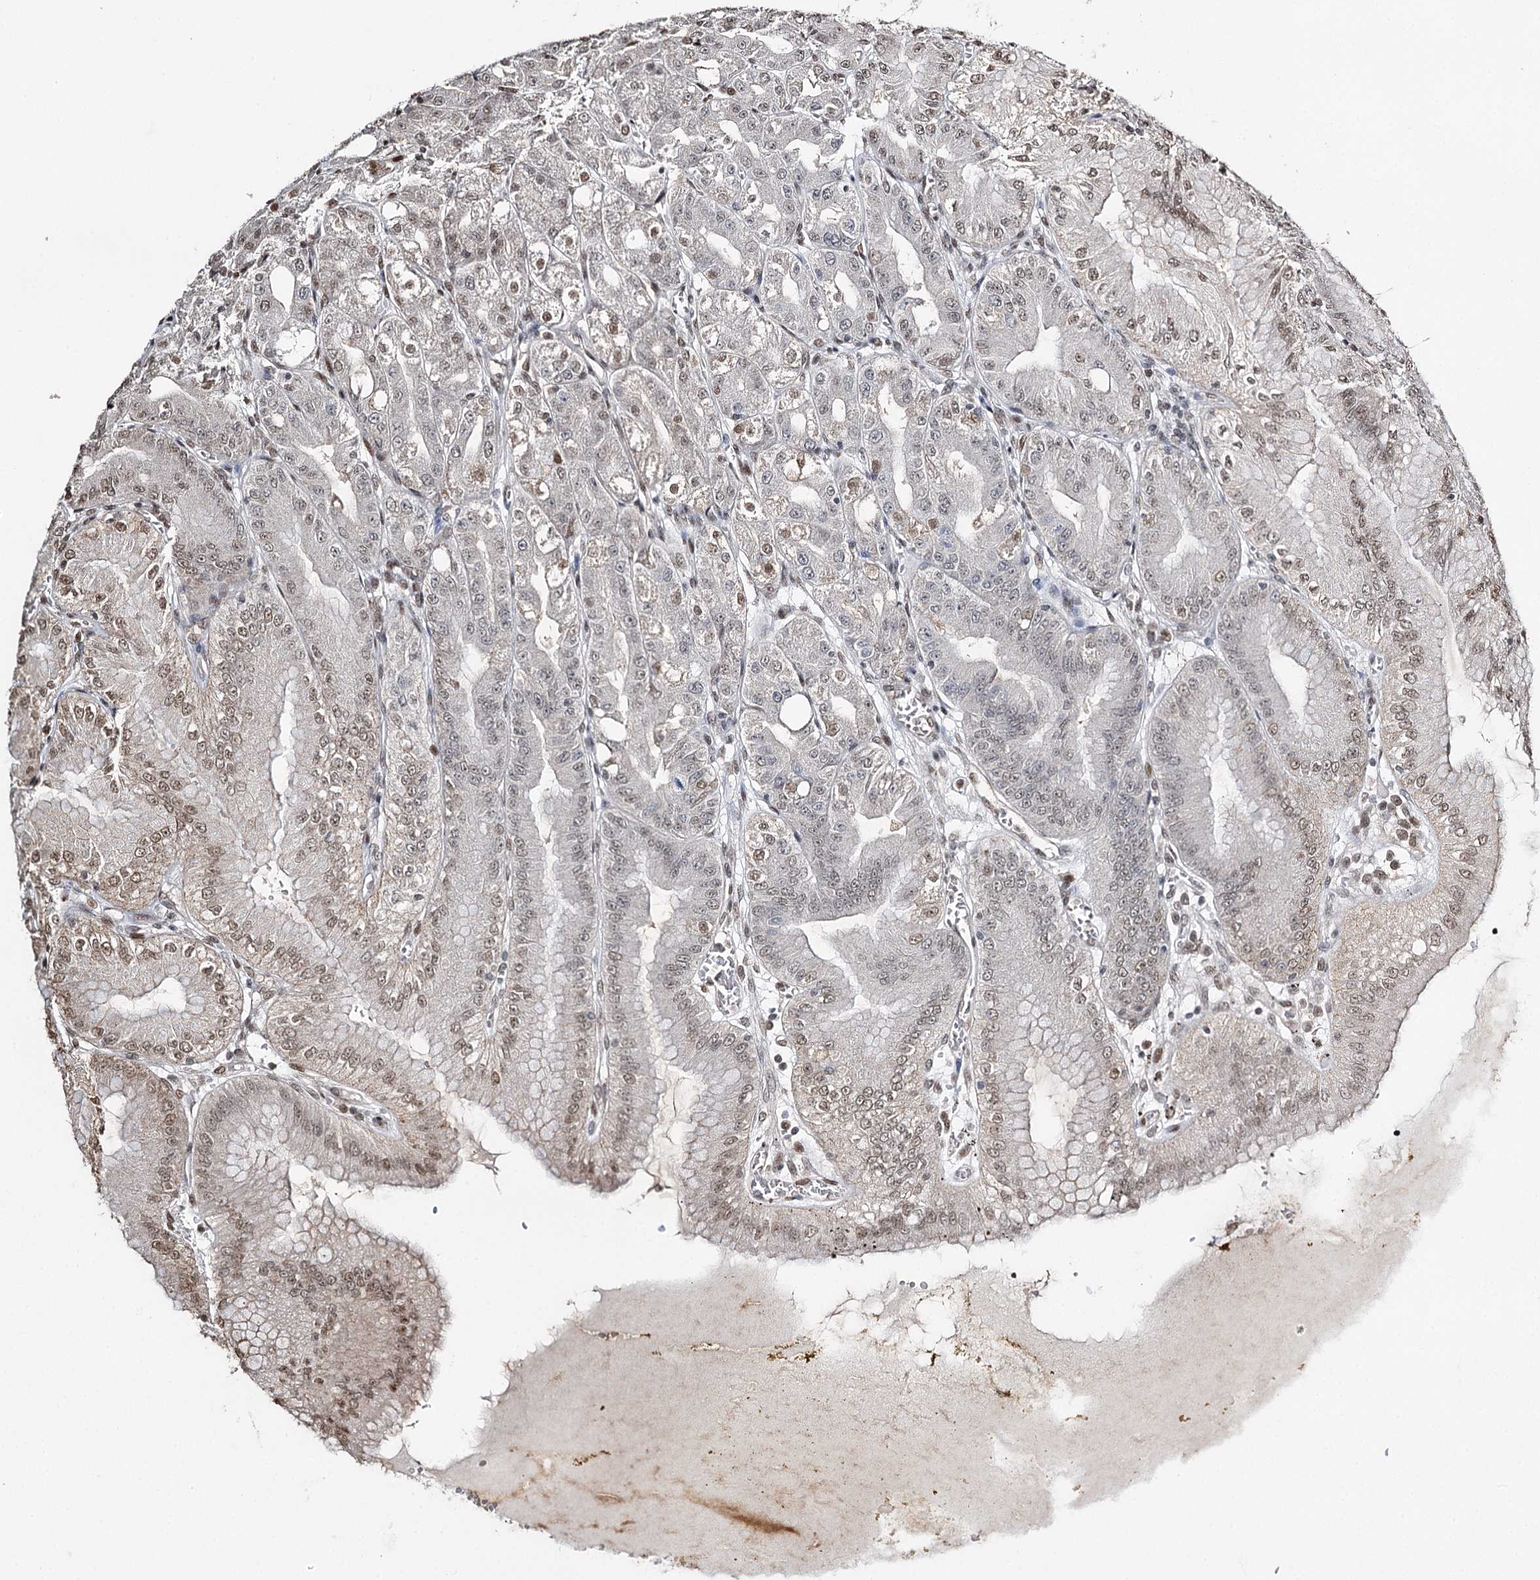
{"staining": {"intensity": "moderate", "quantity": "25%-75%", "location": "nuclear"}, "tissue": "stomach", "cell_type": "Glandular cells", "image_type": "normal", "snomed": [{"axis": "morphology", "description": "Normal tissue, NOS"}, {"axis": "topography", "description": "Stomach, upper"}, {"axis": "topography", "description": "Stomach, lower"}], "caption": "Protein staining by immunohistochemistry (IHC) reveals moderate nuclear expression in about 25%-75% of glandular cells in benign stomach.", "gene": "RPS27A", "patient": {"sex": "male", "age": 71}}